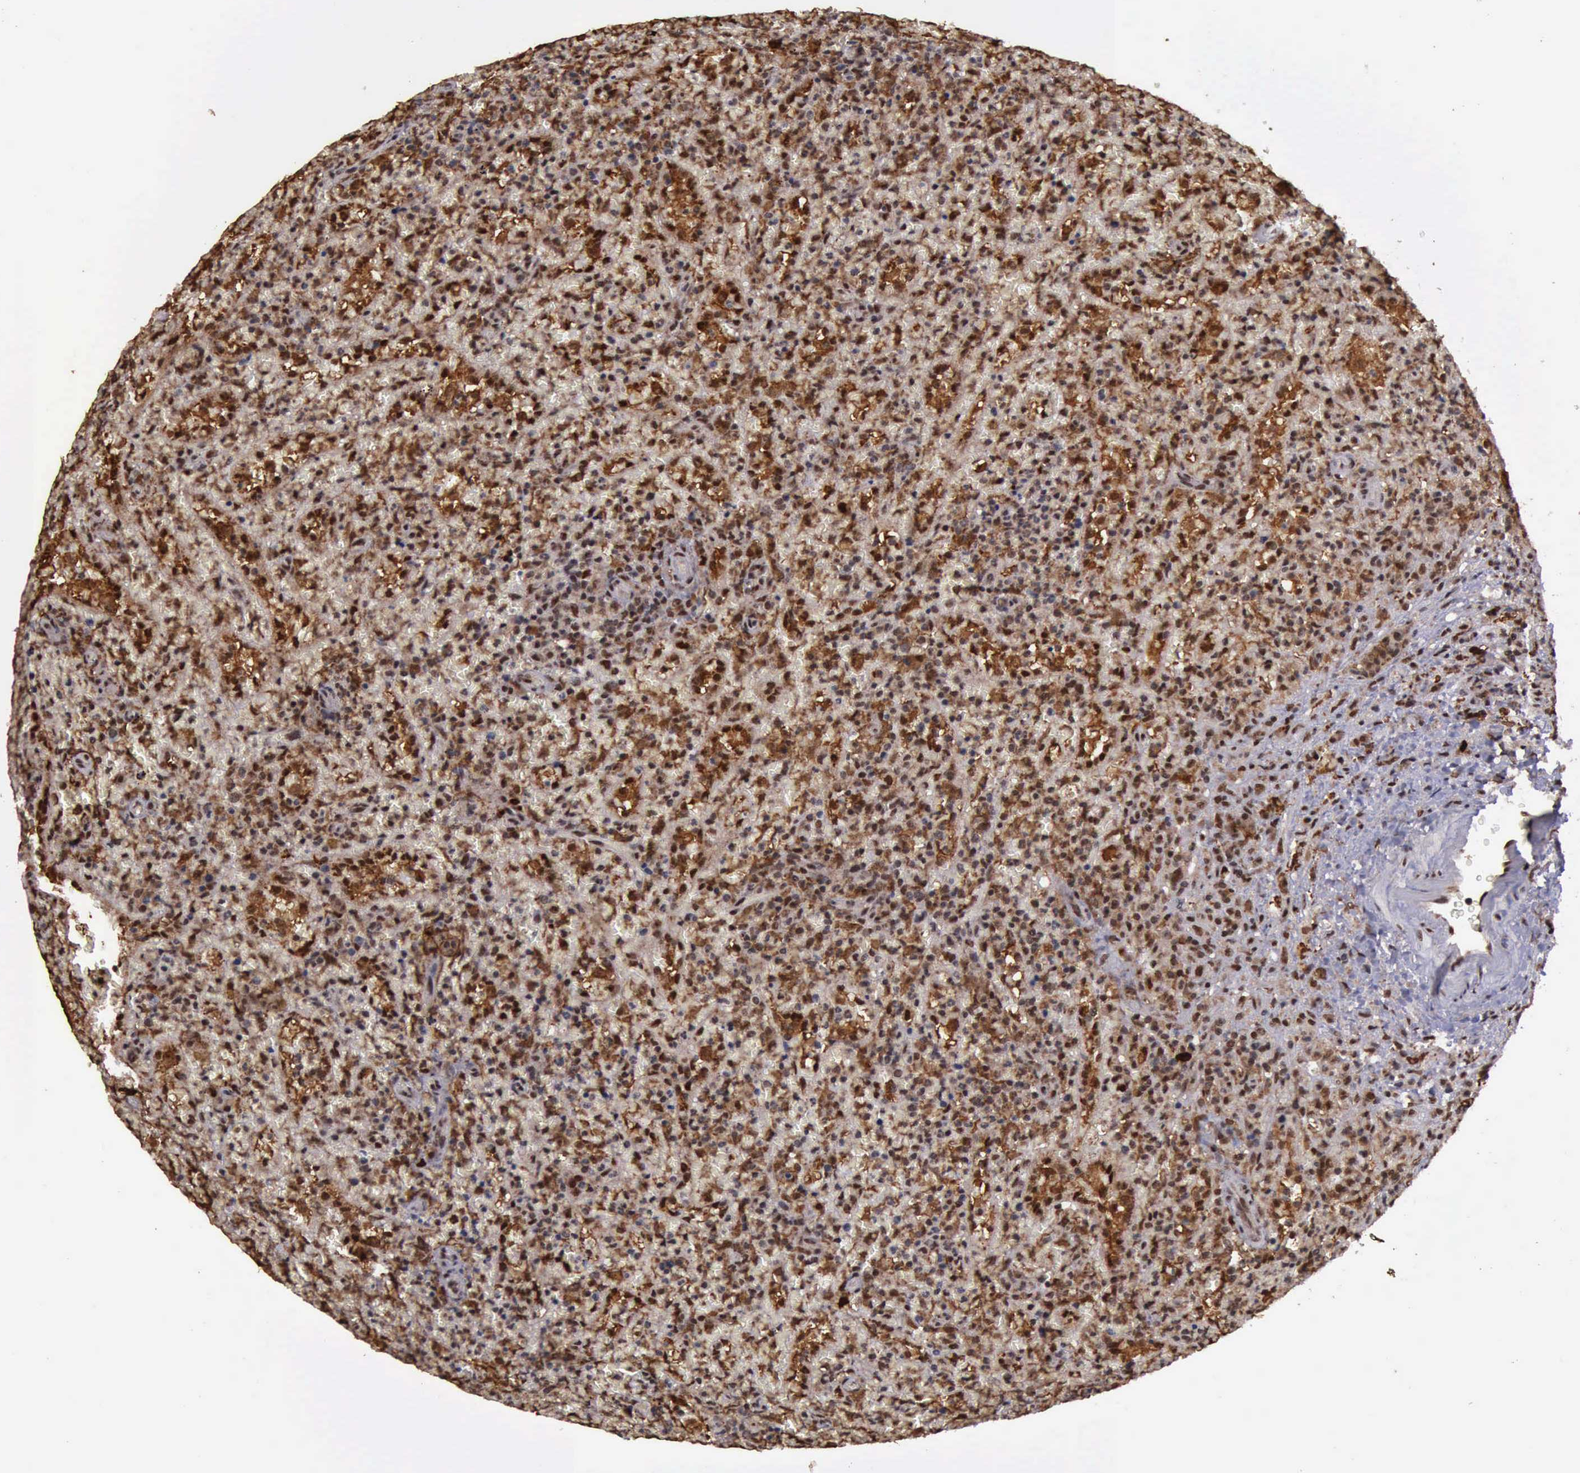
{"staining": {"intensity": "strong", "quantity": ">75%", "location": "cytoplasmic/membranous,nuclear"}, "tissue": "lymphoma", "cell_type": "Tumor cells", "image_type": "cancer", "snomed": [{"axis": "morphology", "description": "Malignant lymphoma, non-Hodgkin's type, High grade"}, {"axis": "topography", "description": "Spleen"}, {"axis": "topography", "description": "Lymph node"}], "caption": "Protein staining exhibits strong cytoplasmic/membranous and nuclear positivity in about >75% of tumor cells in lymphoma.", "gene": "TRMT2A", "patient": {"sex": "female", "age": 70}}